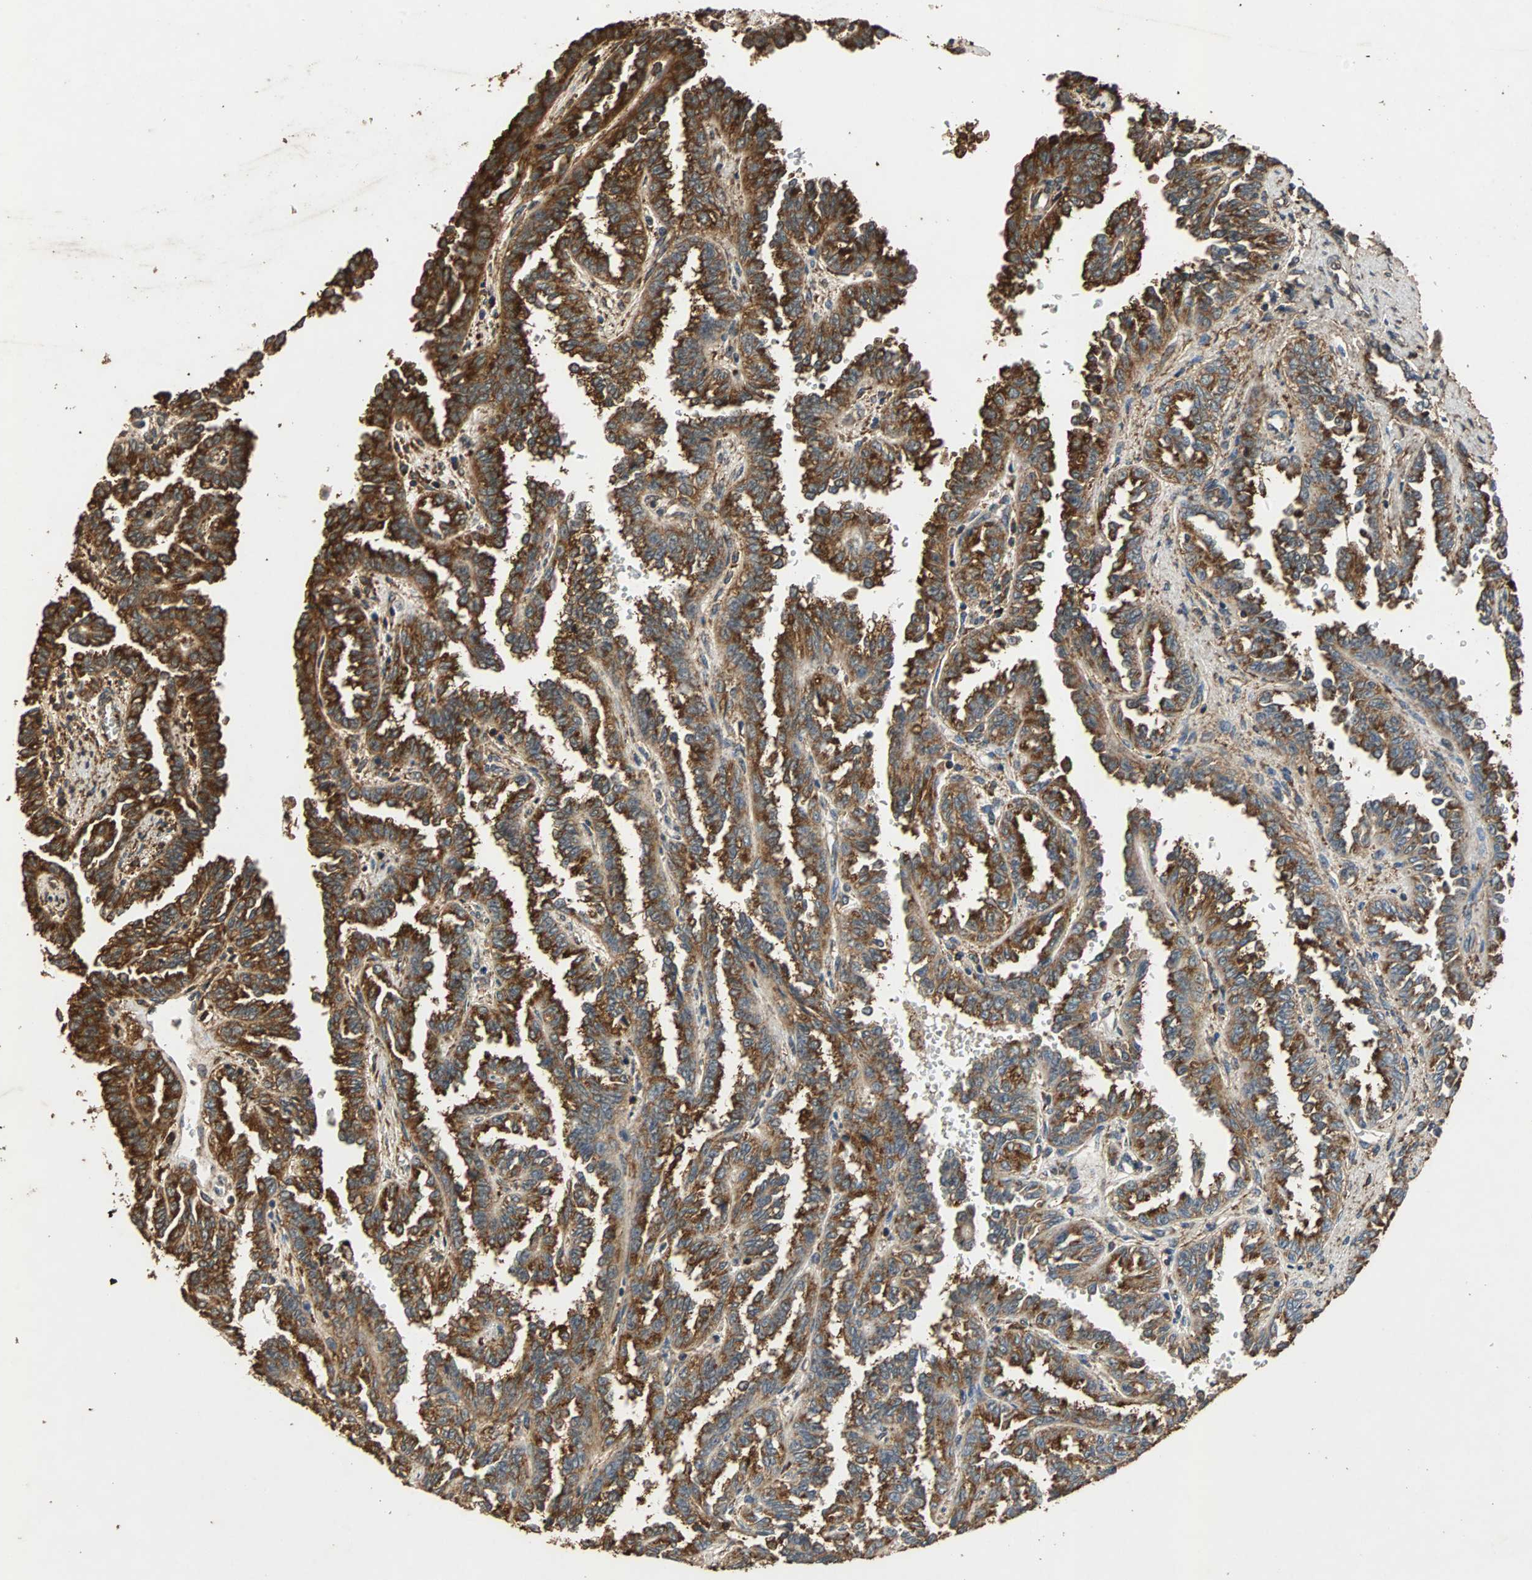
{"staining": {"intensity": "strong", "quantity": ">75%", "location": "cytoplasmic/membranous"}, "tissue": "renal cancer", "cell_type": "Tumor cells", "image_type": "cancer", "snomed": [{"axis": "morphology", "description": "Inflammation, NOS"}, {"axis": "morphology", "description": "Adenocarcinoma, NOS"}, {"axis": "topography", "description": "Kidney"}], "caption": "Protein expression analysis of human renal adenocarcinoma reveals strong cytoplasmic/membranous expression in about >75% of tumor cells.", "gene": "NAA10", "patient": {"sex": "male", "age": 68}}